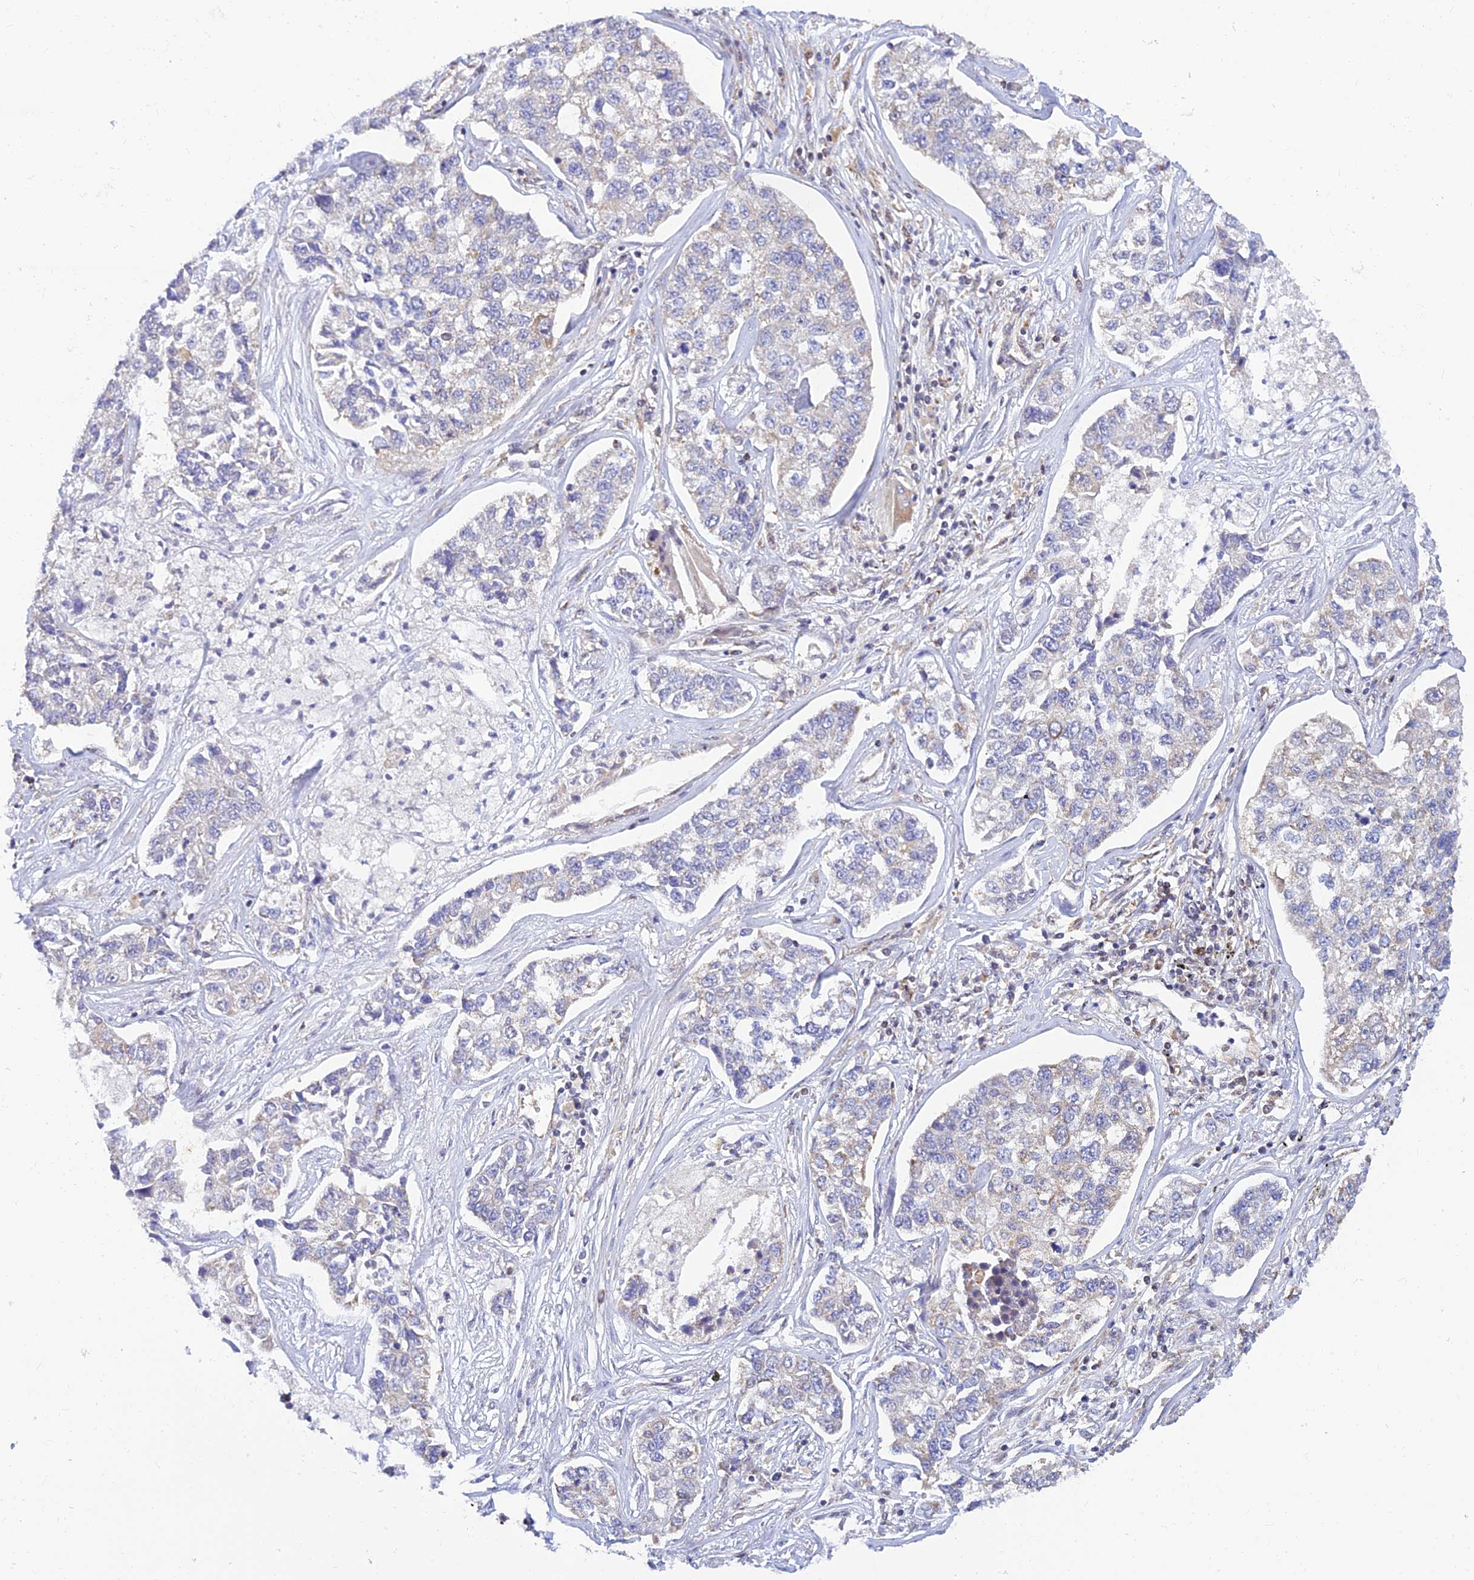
{"staining": {"intensity": "negative", "quantity": "none", "location": "none"}, "tissue": "lung cancer", "cell_type": "Tumor cells", "image_type": "cancer", "snomed": [{"axis": "morphology", "description": "Adenocarcinoma, NOS"}, {"axis": "topography", "description": "Lung"}], "caption": "This is a photomicrograph of immunohistochemistry (IHC) staining of lung cancer, which shows no staining in tumor cells. Nuclei are stained in blue.", "gene": "LYSMD2", "patient": {"sex": "male", "age": 49}}